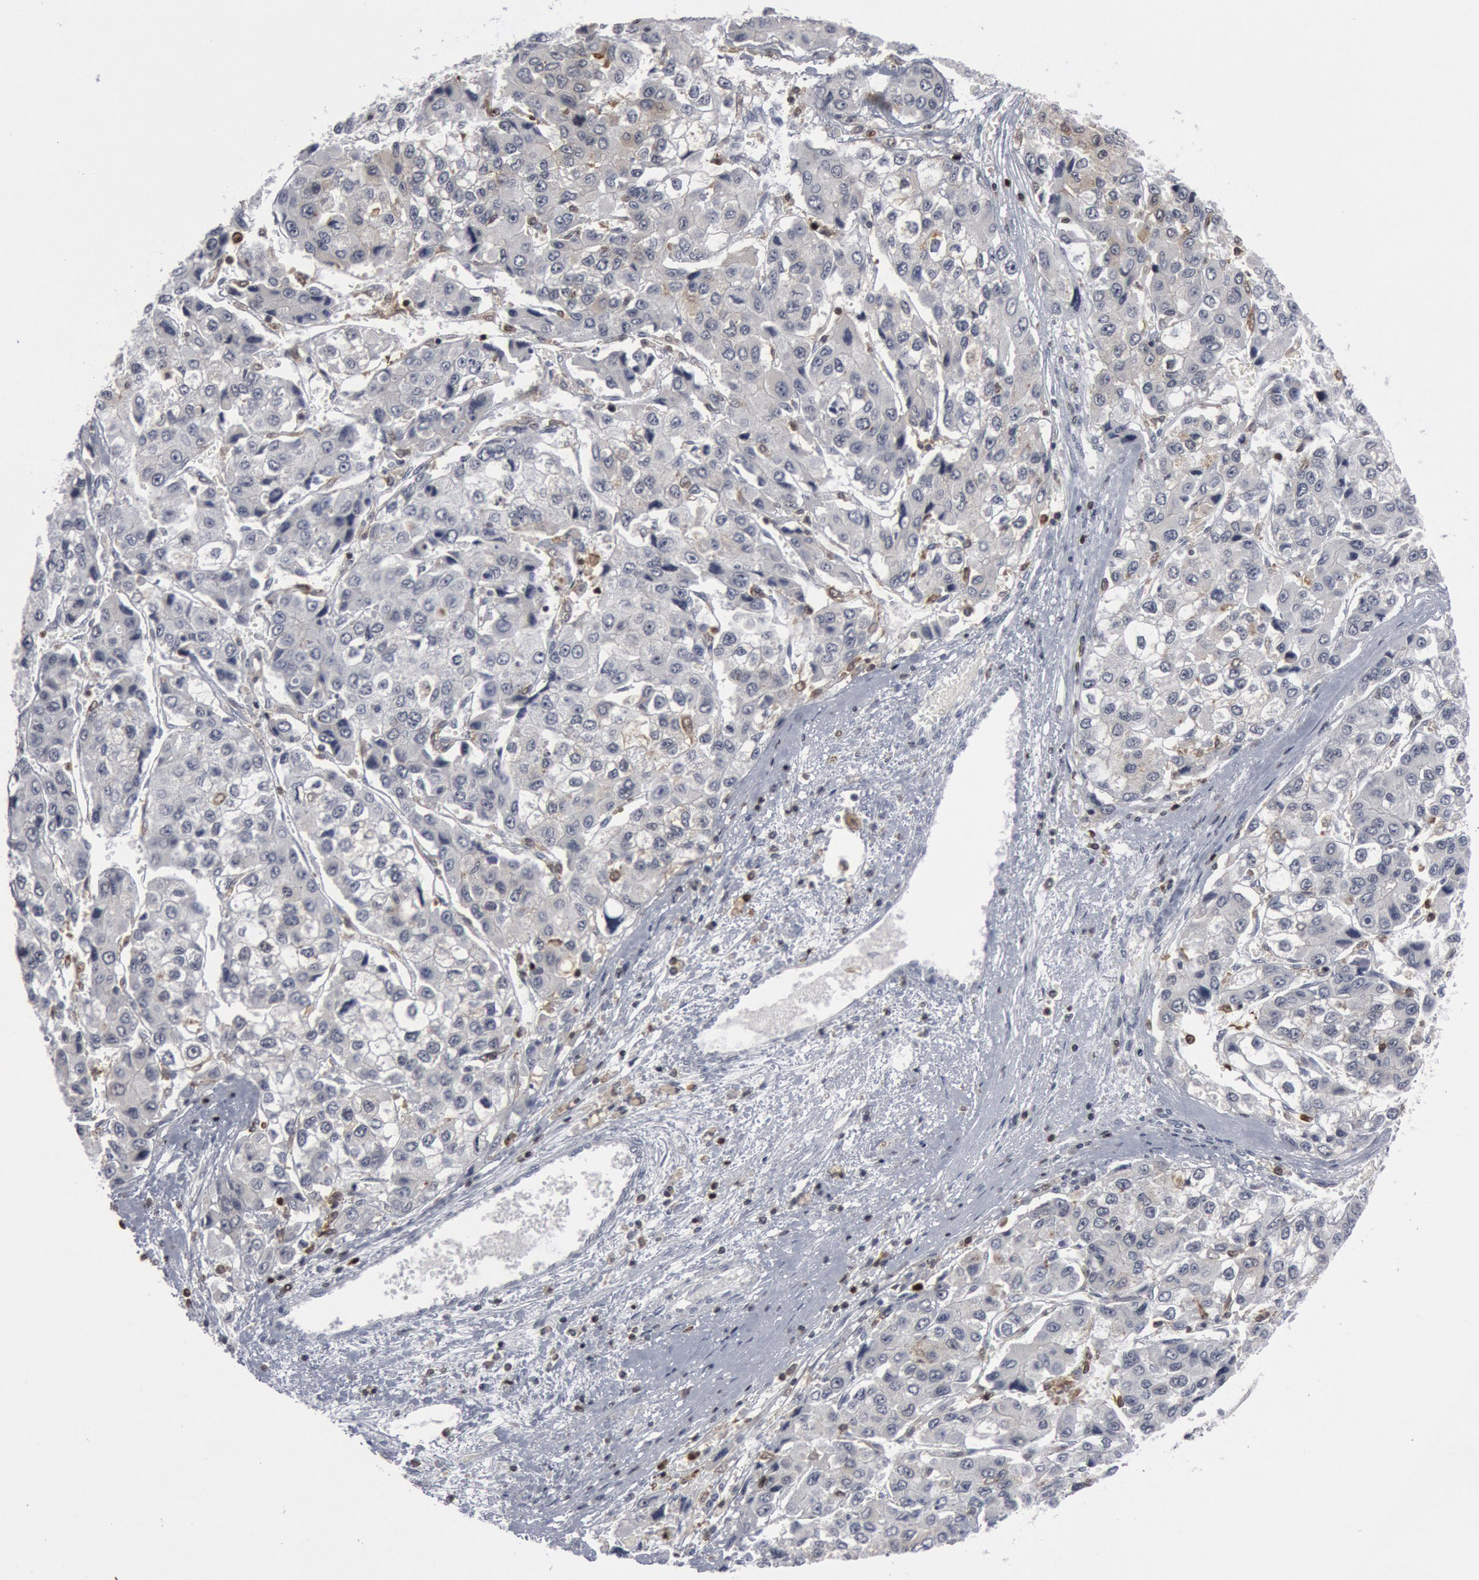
{"staining": {"intensity": "negative", "quantity": "none", "location": "none"}, "tissue": "liver cancer", "cell_type": "Tumor cells", "image_type": "cancer", "snomed": [{"axis": "morphology", "description": "Carcinoma, Hepatocellular, NOS"}, {"axis": "topography", "description": "Liver"}], "caption": "Tumor cells are negative for brown protein staining in liver hepatocellular carcinoma.", "gene": "PTPN6", "patient": {"sex": "female", "age": 66}}